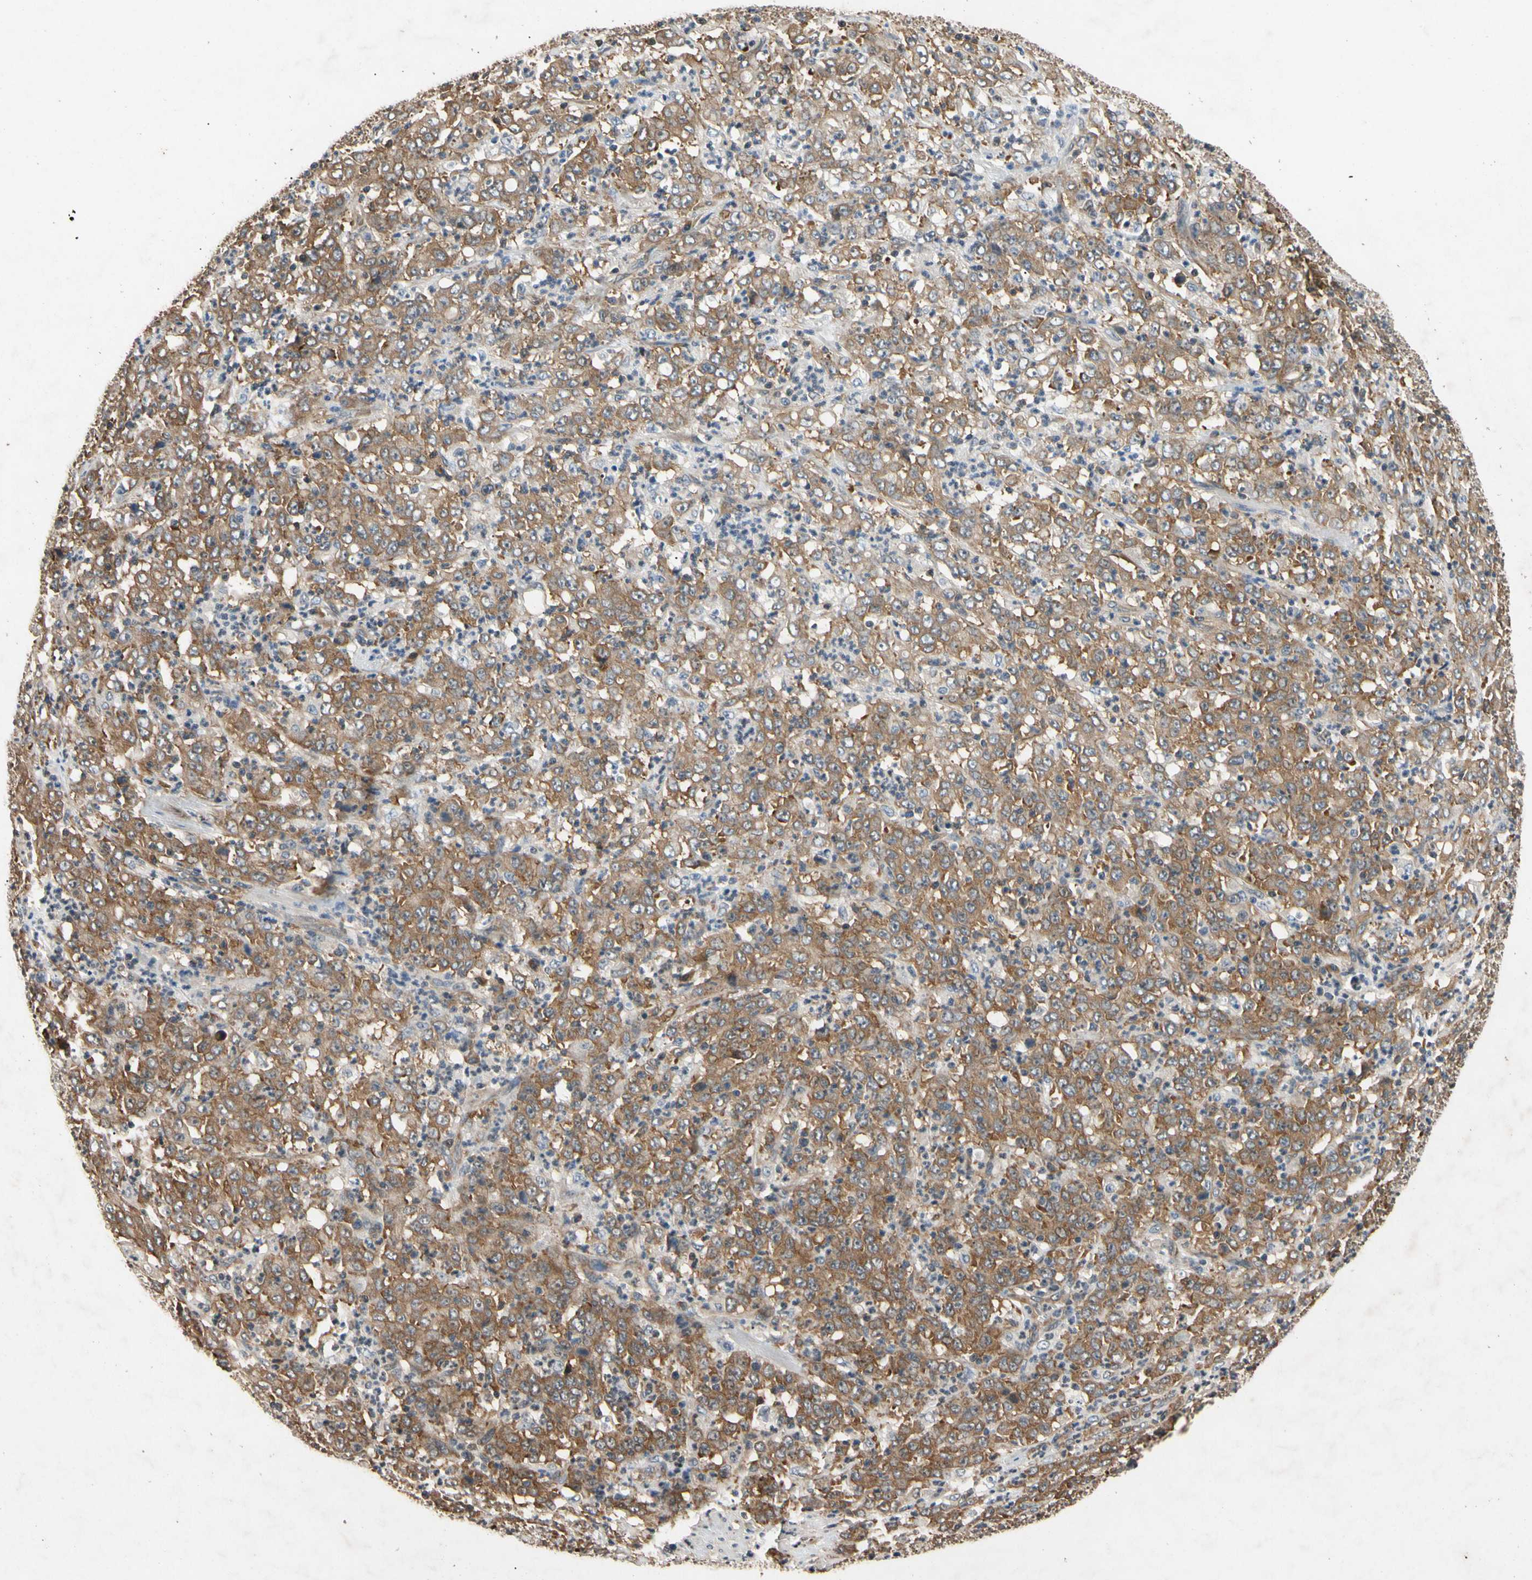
{"staining": {"intensity": "moderate", "quantity": ">75%", "location": "cytoplasmic/membranous"}, "tissue": "stomach cancer", "cell_type": "Tumor cells", "image_type": "cancer", "snomed": [{"axis": "morphology", "description": "Adenocarcinoma, NOS"}, {"axis": "topography", "description": "Stomach, lower"}], "caption": "Stomach cancer tissue exhibits moderate cytoplasmic/membranous staining in approximately >75% of tumor cells", "gene": "EIF1AX", "patient": {"sex": "female", "age": 71}}